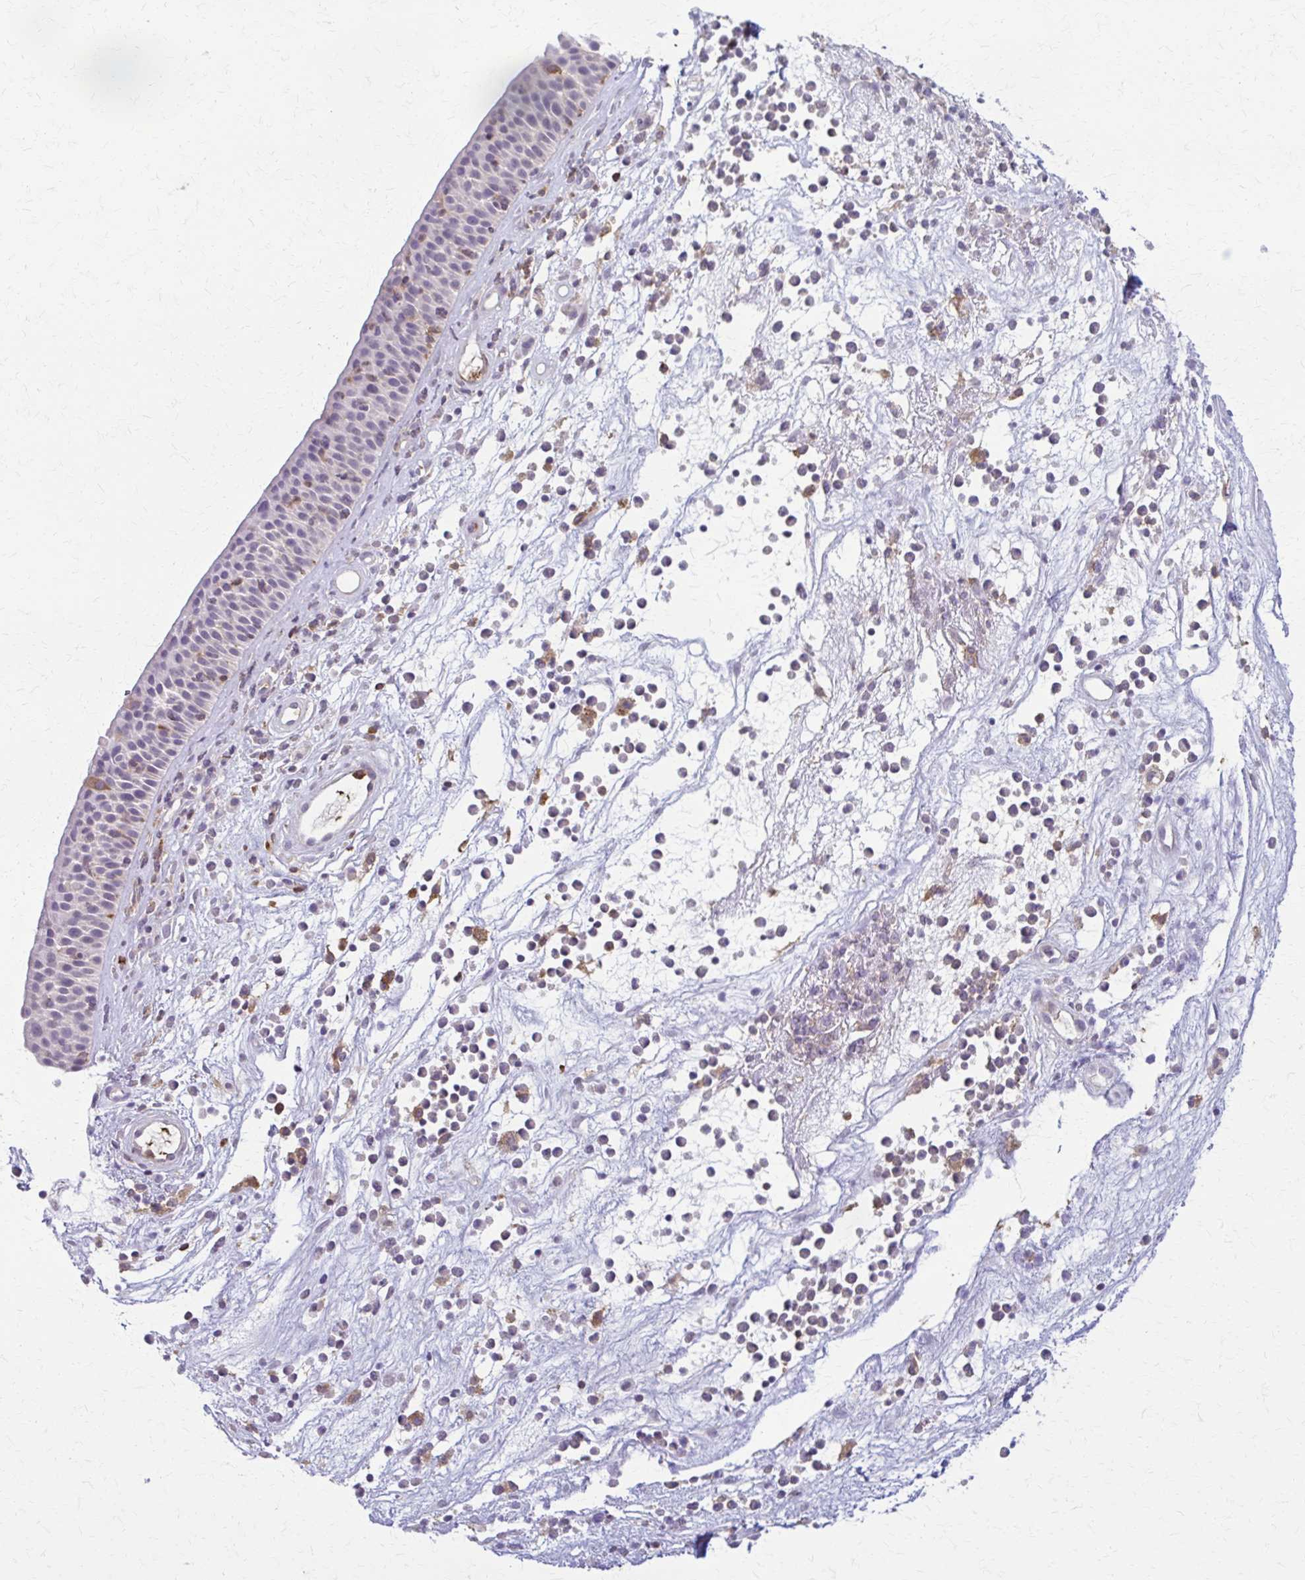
{"staining": {"intensity": "negative", "quantity": "none", "location": "none"}, "tissue": "nasopharynx", "cell_type": "Respiratory epithelial cells", "image_type": "normal", "snomed": [{"axis": "morphology", "description": "Normal tissue, NOS"}, {"axis": "topography", "description": "Nasopharynx"}], "caption": "Immunohistochemistry (IHC) micrograph of normal human nasopharynx stained for a protein (brown), which demonstrates no positivity in respiratory epithelial cells. Brightfield microscopy of immunohistochemistry stained with DAB (brown) and hematoxylin (blue), captured at high magnification.", "gene": "PIK3AP1", "patient": {"sex": "male", "age": 56}}